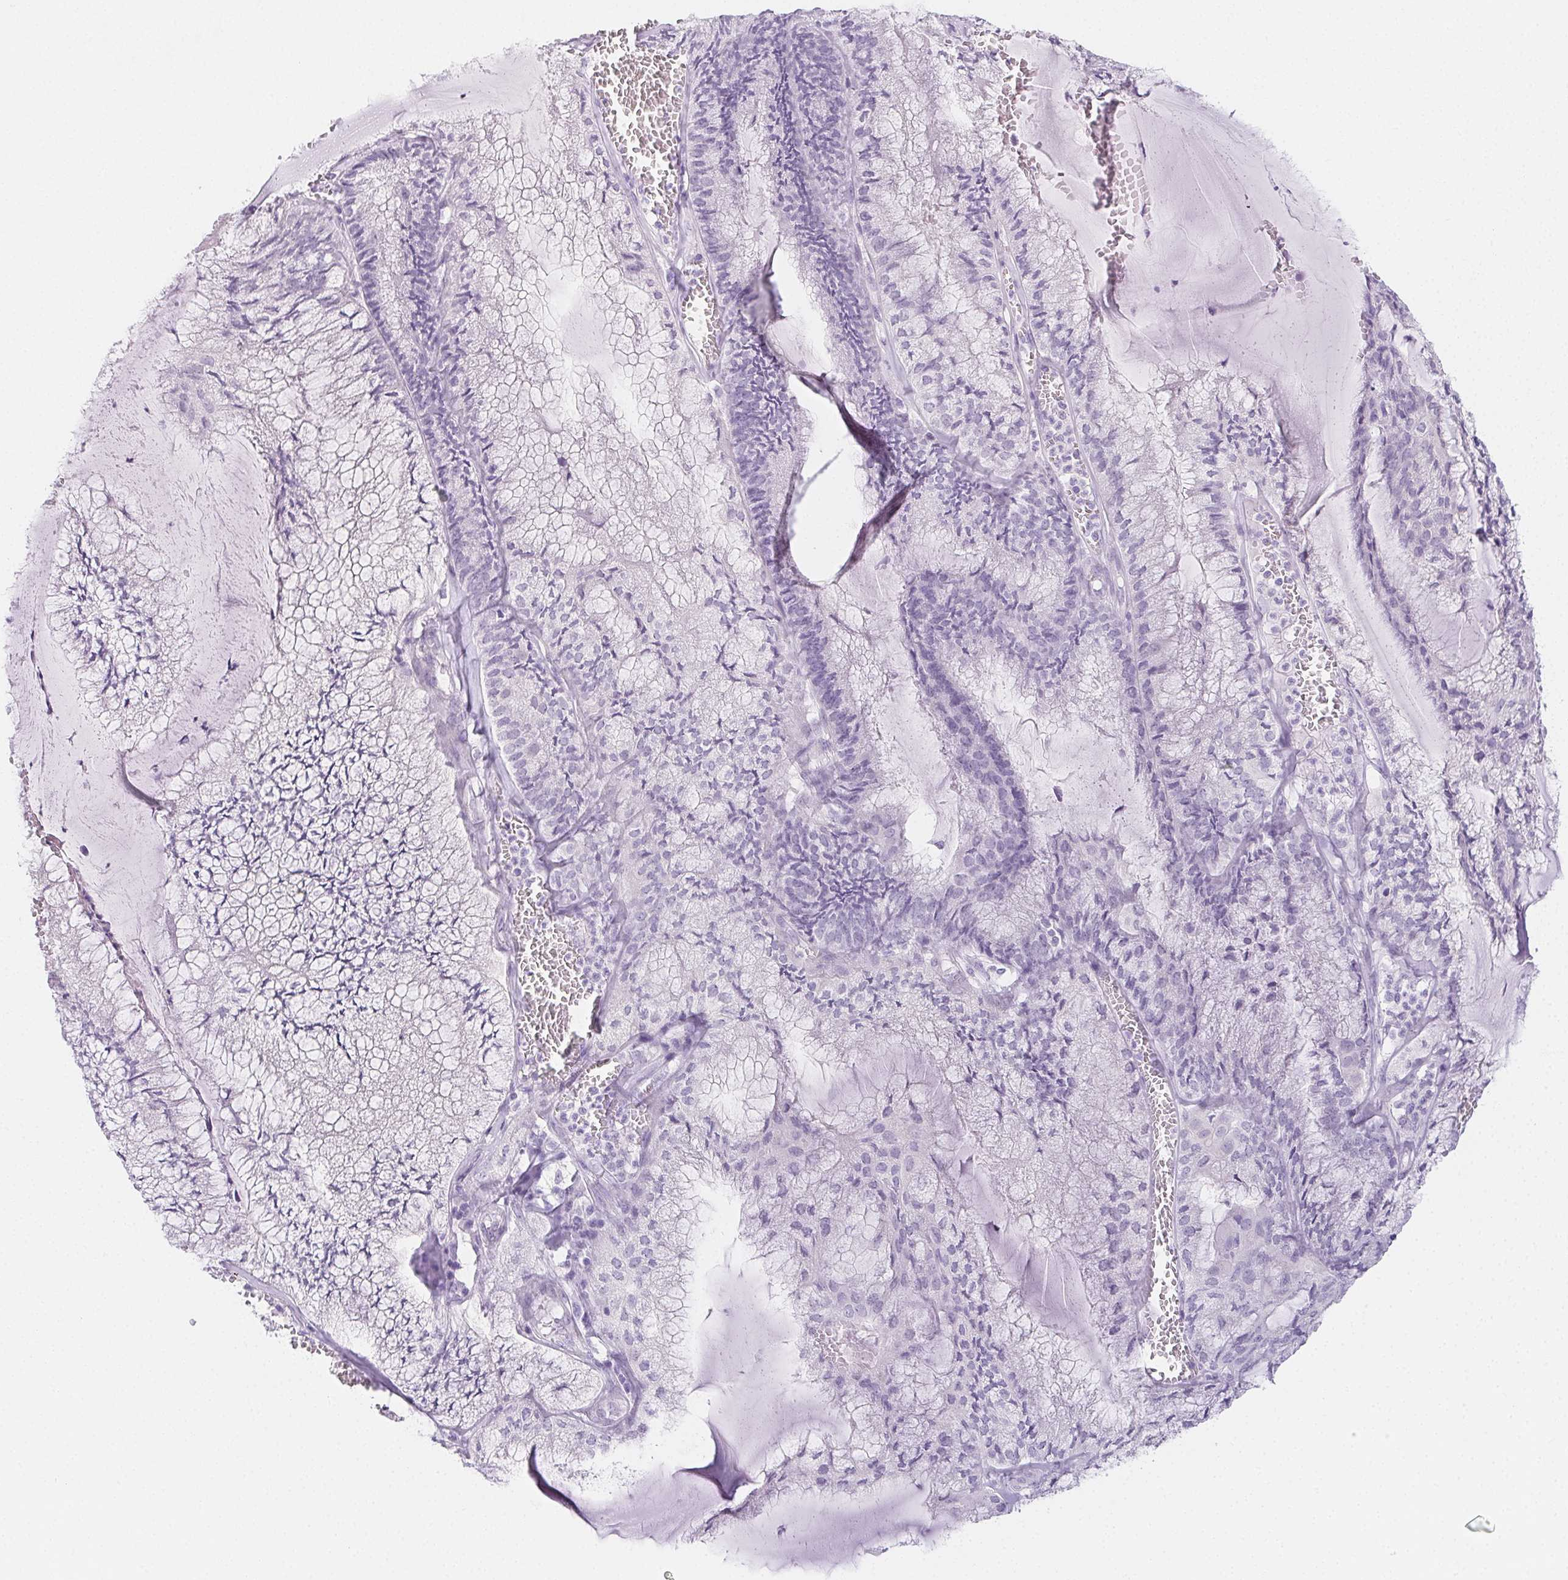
{"staining": {"intensity": "negative", "quantity": "none", "location": "none"}, "tissue": "endometrial cancer", "cell_type": "Tumor cells", "image_type": "cancer", "snomed": [{"axis": "morphology", "description": "Carcinoma, NOS"}, {"axis": "topography", "description": "Endometrium"}], "caption": "A high-resolution photomicrograph shows immunohistochemistry (IHC) staining of carcinoma (endometrial), which exhibits no significant positivity in tumor cells.", "gene": "ZBBX", "patient": {"sex": "female", "age": 62}}